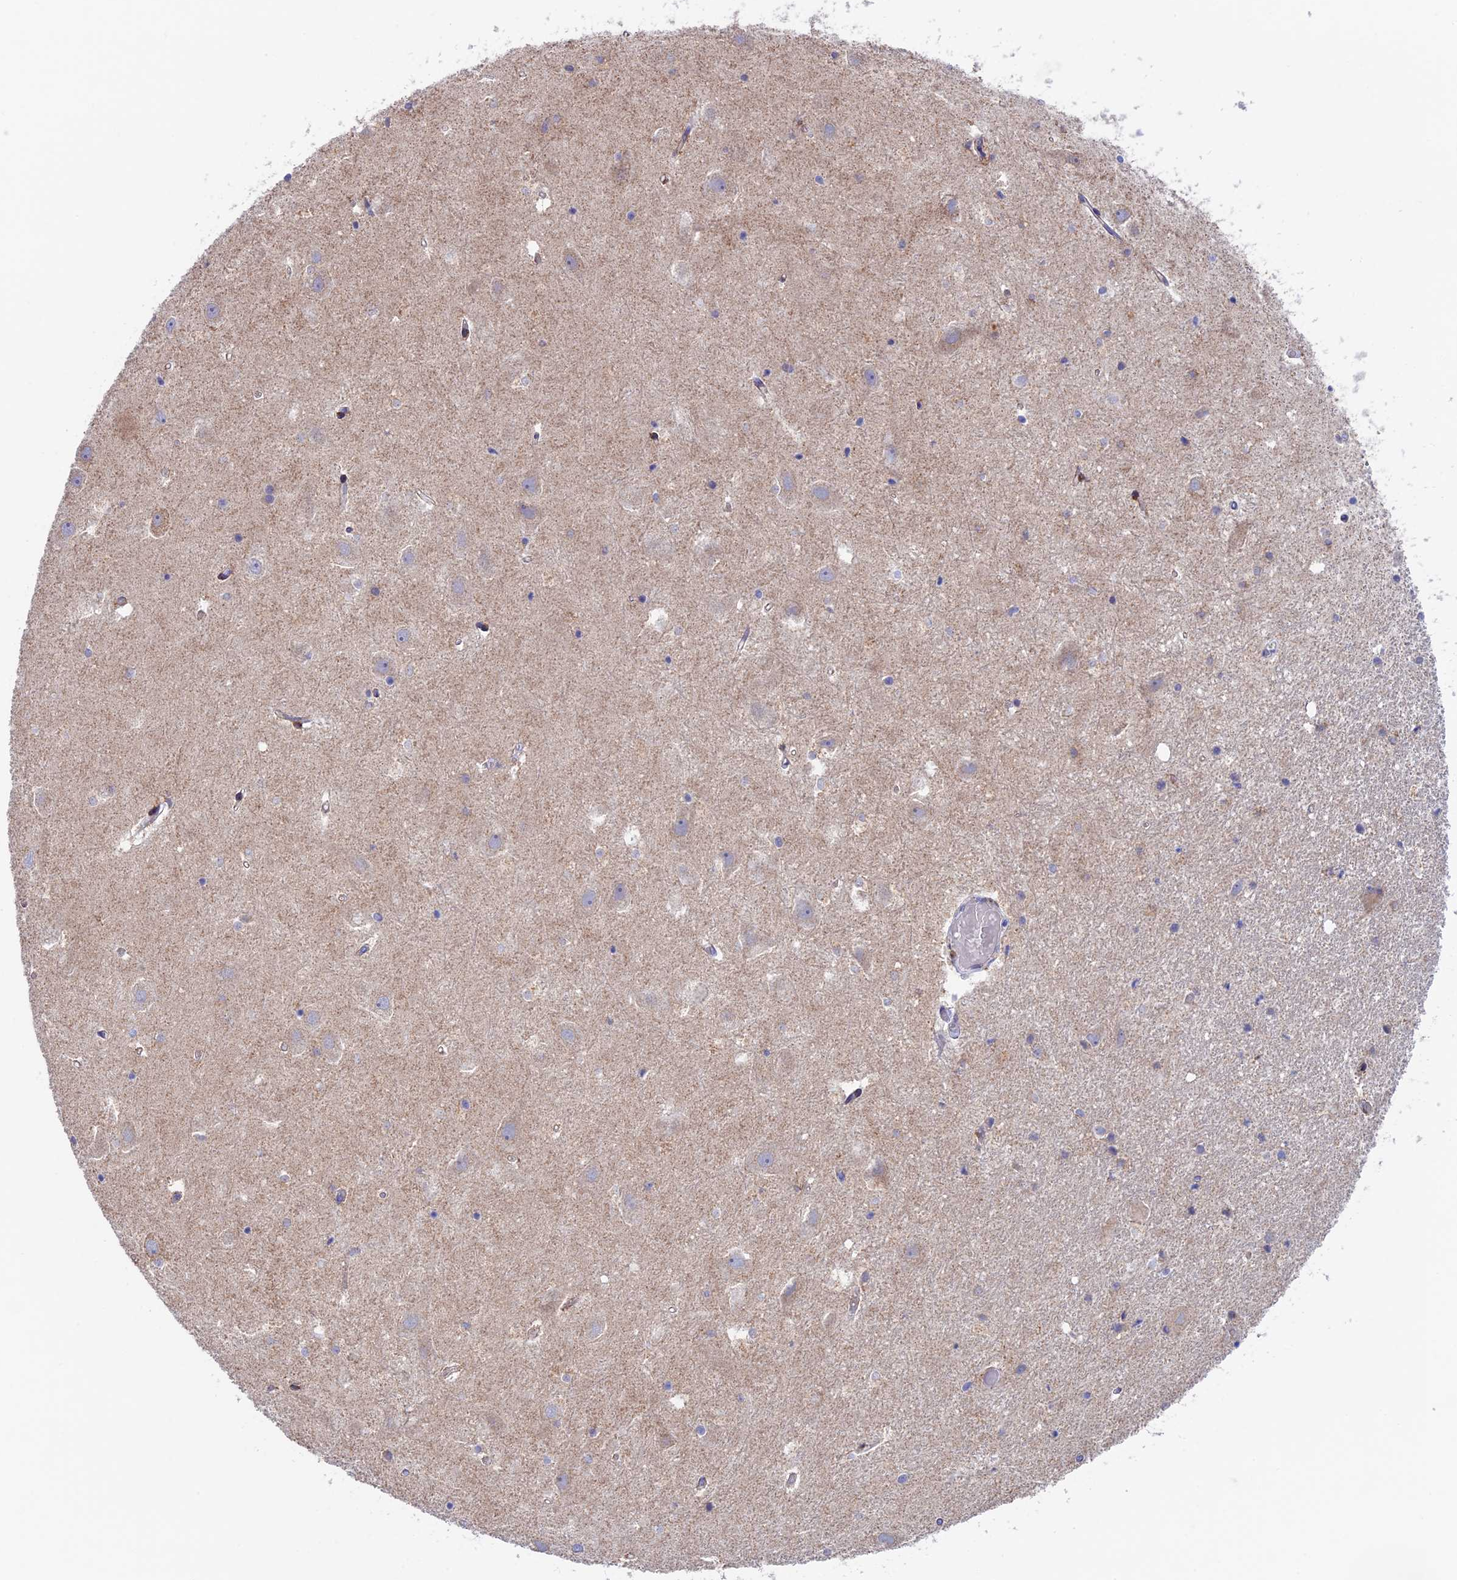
{"staining": {"intensity": "negative", "quantity": "none", "location": "none"}, "tissue": "hippocampus", "cell_type": "Glial cells", "image_type": "normal", "snomed": [{"axis": "morphology", "description": "Normal tissue, NOS"}, {"axis": "topography", "description": "Hippocampus"}], "caption": "A high-resolution image shows immunohistochemistry (IHC) staining of unremarkable hippocampus, which shows no significant staining in glial cells.", "gene": "ETFDH", "patient": {"sex": "female", "age": 52}}